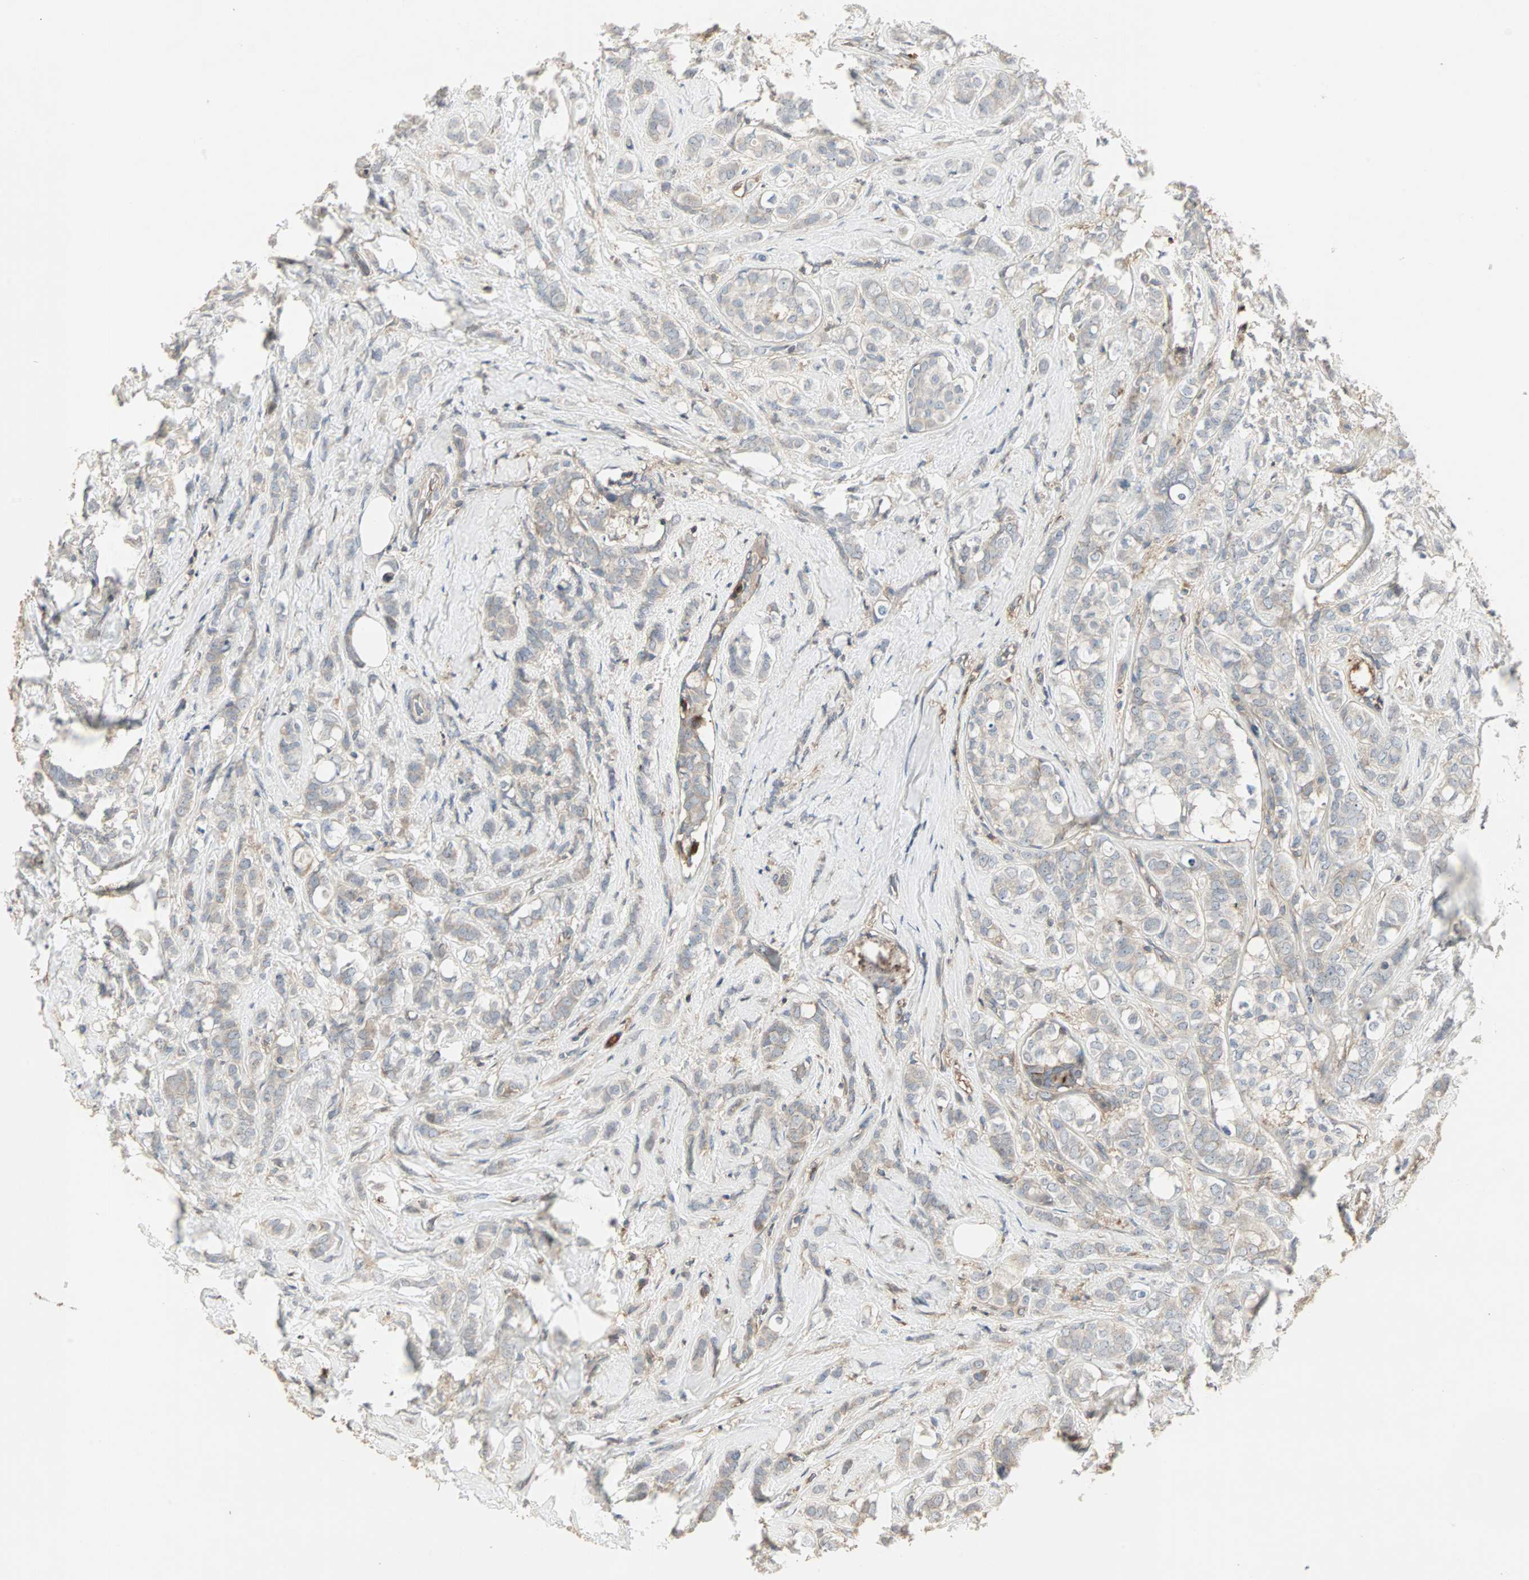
{"staining": {"intensity": "weak", "quantity": "25%-75%", "location": "cytoplasmic/membranous"}, "tissue": "breast cancer", "cell_type": "Tumor cells", "image_type": "cancer", "snomed": [{"axis": "morphology", "description": "Lobular carcinoma"}, {"axis": "topography", "description": "Breast"}], "caption": "DAB immunohistochemical staining of breast cancer (lobular carcinoma) reveals weak cytoplasmic/membranous protein staining in approximately 25%-75% of tumor cells.", "gene": "GNAI2", "patient": {"sex": "female", "age": 60}}